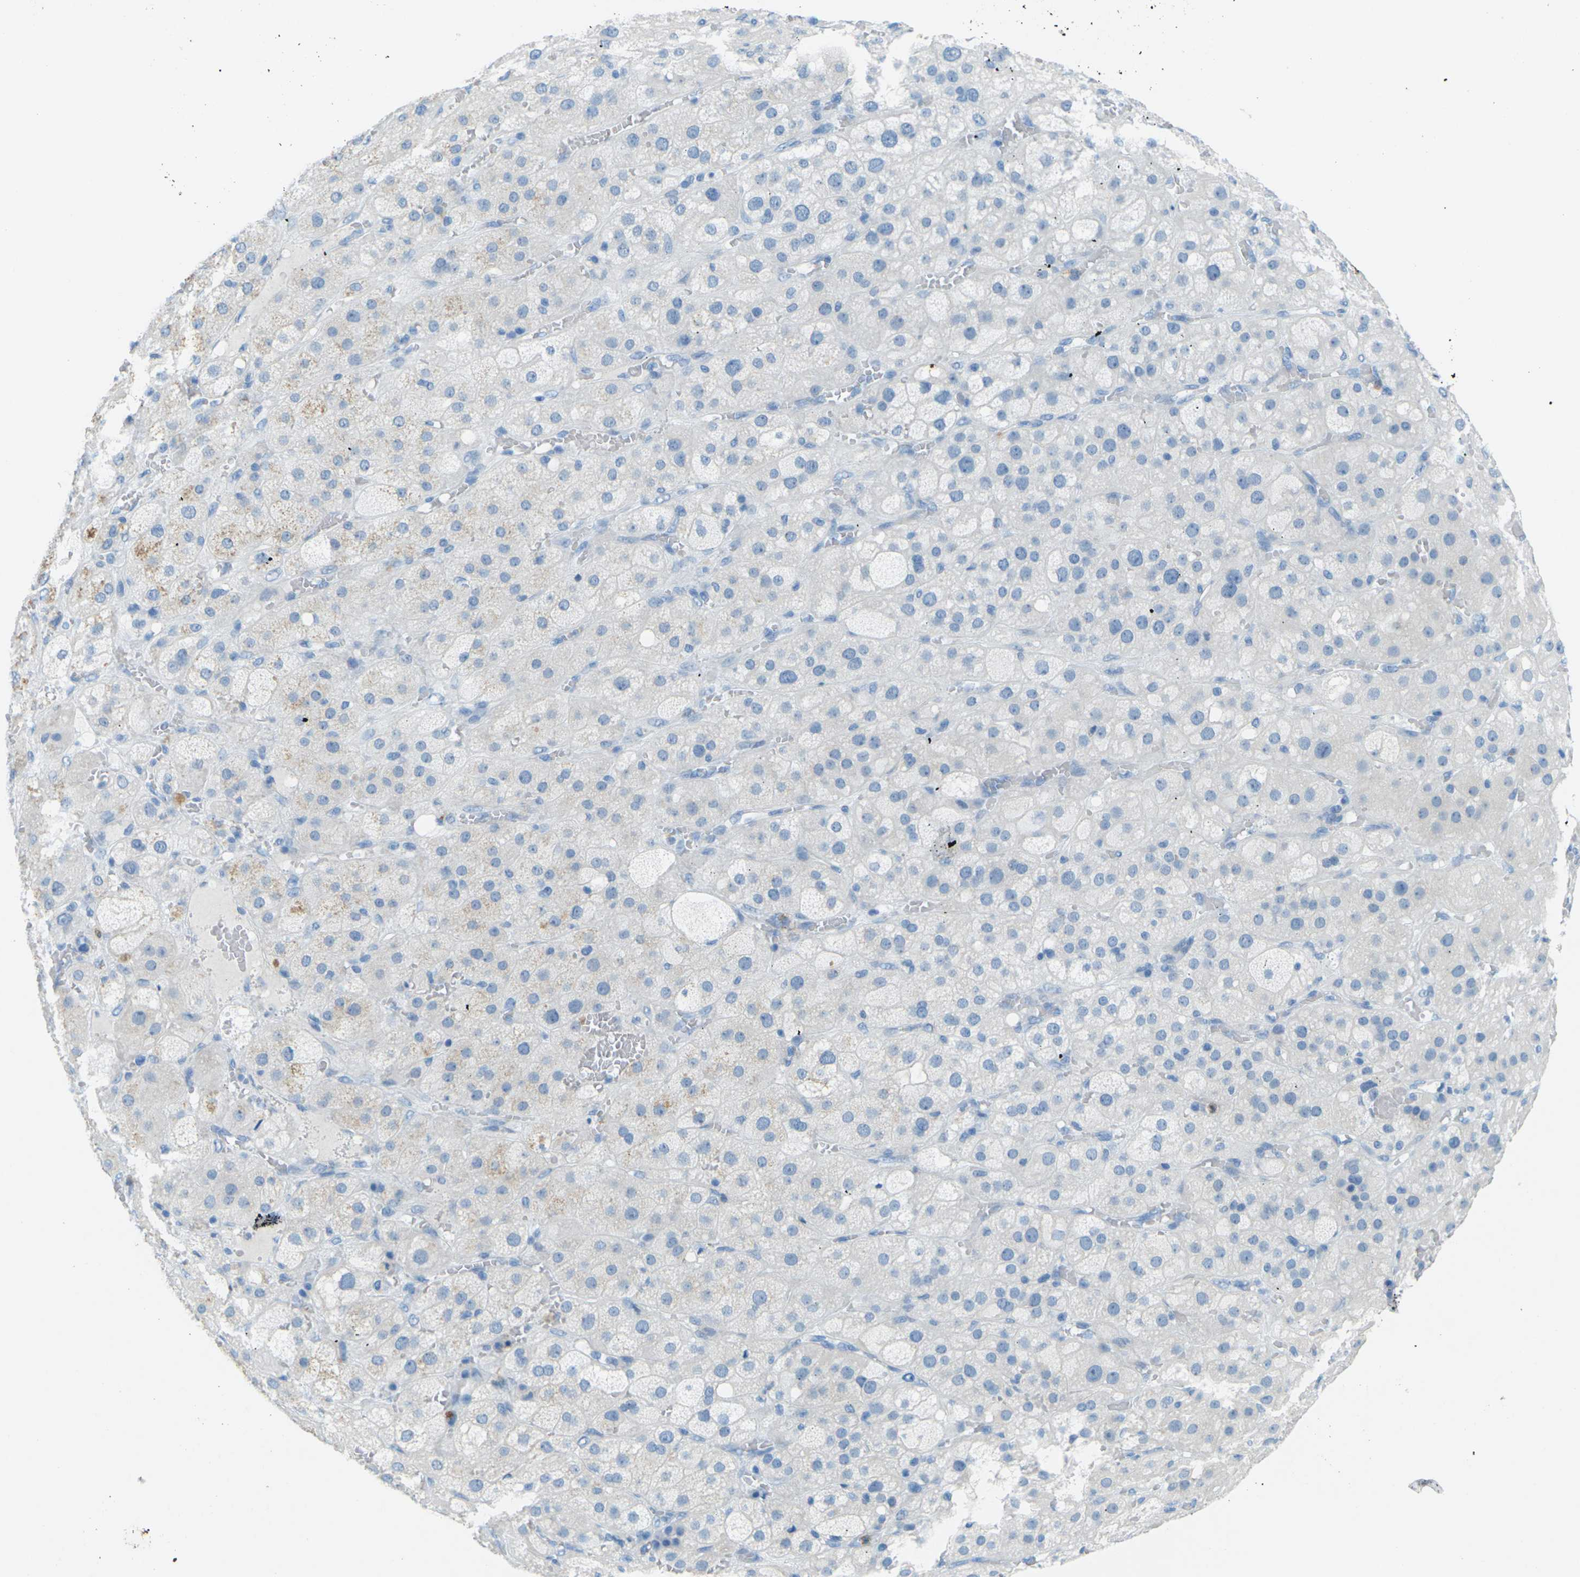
{"staining": {"intensity": "negative", "quantity": "none", "location": "none"}, "tissue": "adrenal gland", "cell_type": "Glandular cells", "image_type": "normal", "snomed": [{"axis": "morphology", "description": "Normal tissue, NOS"}, {"axis": "topography", "description": "Adrenal gland"}], "caption": "DAB immunohistochemical staining of normal adrenal gland shows no significant expression in glandular cells.", "gene": "CDH16", "patient": {"sex": "female", "age": 47}}